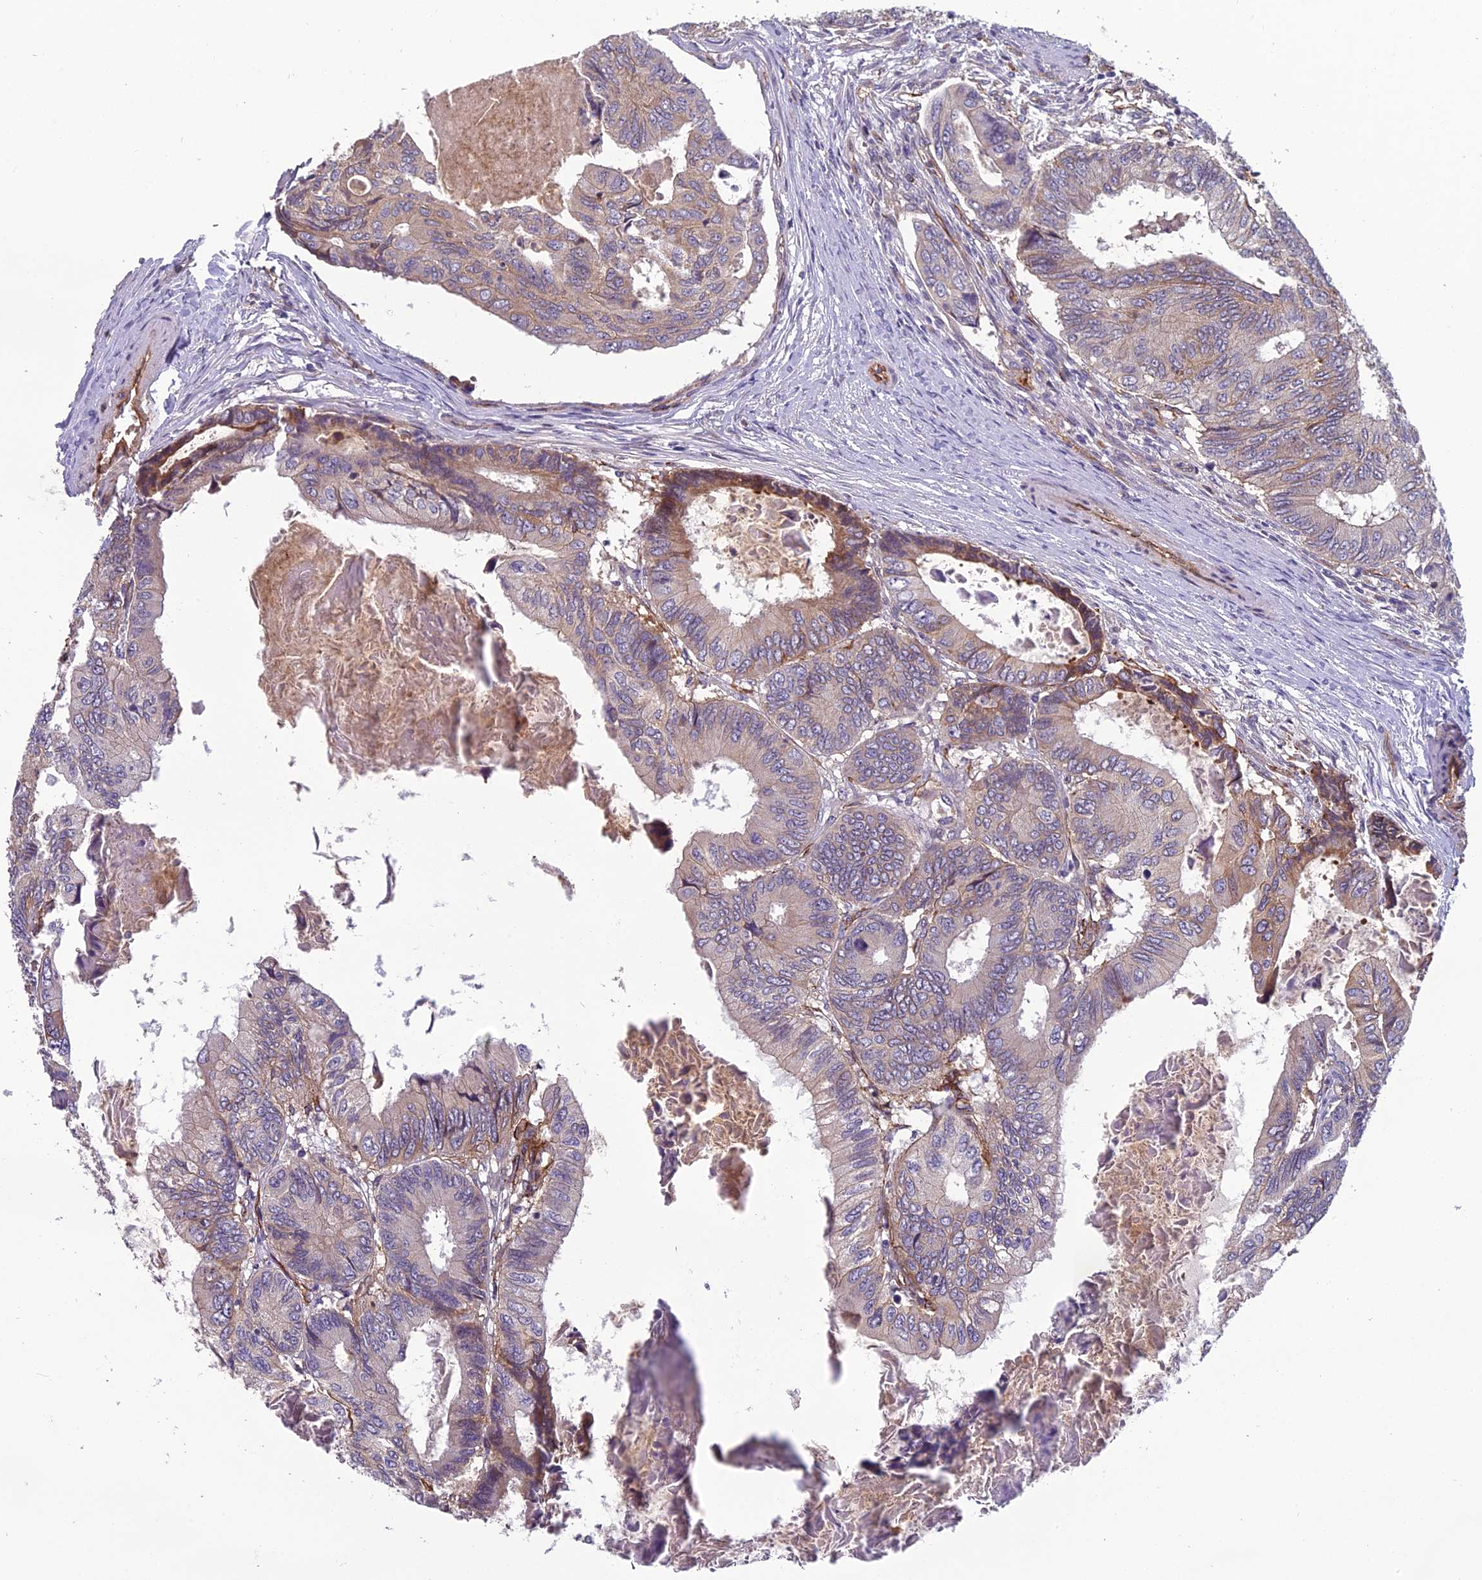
{"staining": {"intensity": "moderate", "quantity": "<25%", "location": "cytoplasmic/membranous"}, "tissue": "colorectal cancer", "cell_type": "Tumor cells", "image_type": "cancer", "snomed": [{"axis": "morphology", "description": "Adenocarcinoma, NOS"}, {"axis": "topography", "description": "Colon"}], "caption": "A low amount of moderate cytoplasmic/membranous positivity is identified in about <25% of tumor cells in colorectal cancer (adenocarcinoma) tissue.", "gene": "TSPAN15", "patient": {"sex": "male", "age": 85}}